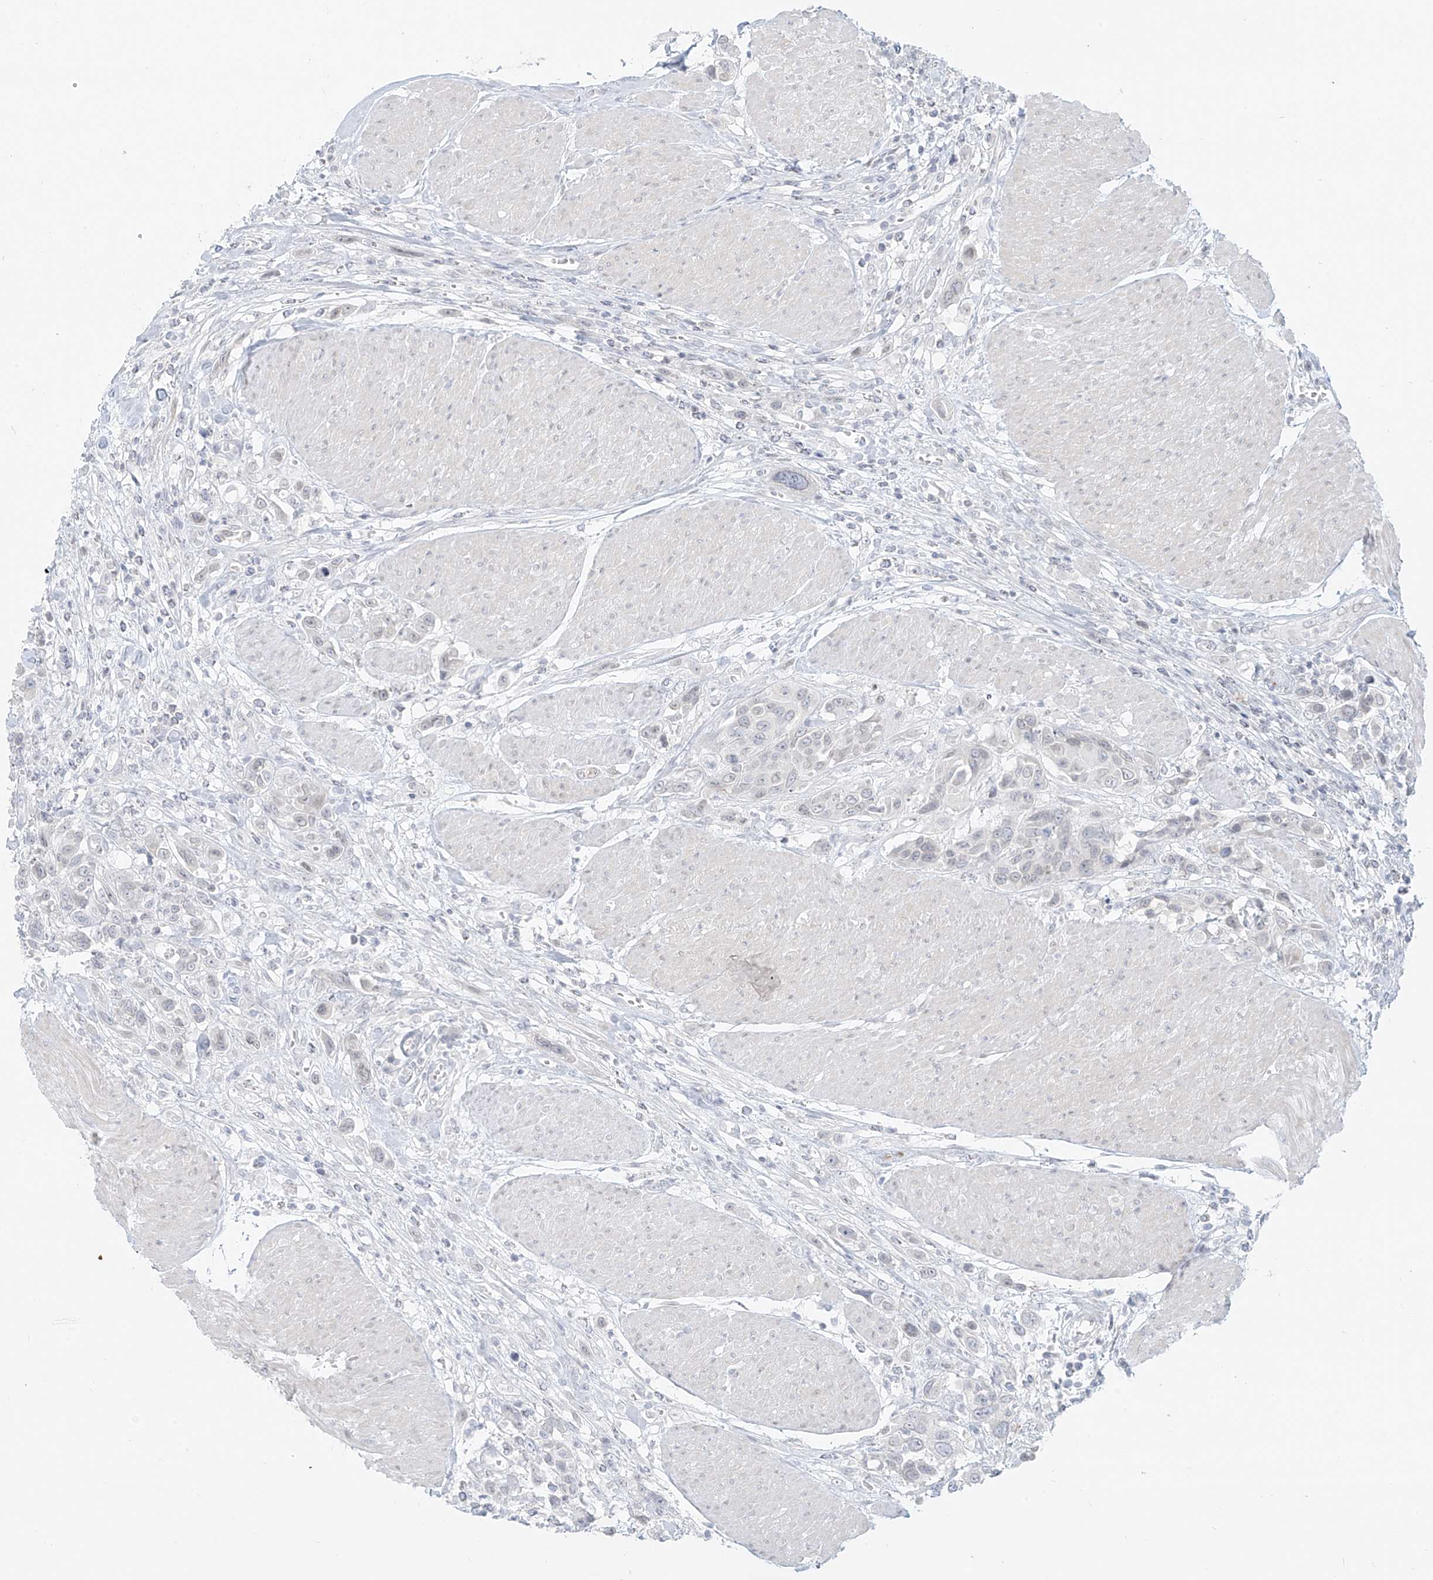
{"staining": {"intensity": "negative", "quantity": "none", "location": "none"}, "tissue": "urothelial cancer", "cell_type": "Tumor cells", "image_type": "cancer", "snomed": [{"axis": "morphology", "description": "Urothelial carcinoma, High grade"}, {"axis": "topography", "description": "Urinary bladder"}], "caption": "High magnification brightfield microscopy of urothelial carcinoma (high-grade) stained with DAB (3,3'-diaminobenzidine) (brown) and counterstained with hematoxylin (blue): tumor cells show no significant positivity. (DAB IHC, high magnification).", "gene": "OSBPL7", "patient": {"sex": "male", "age": 50}}